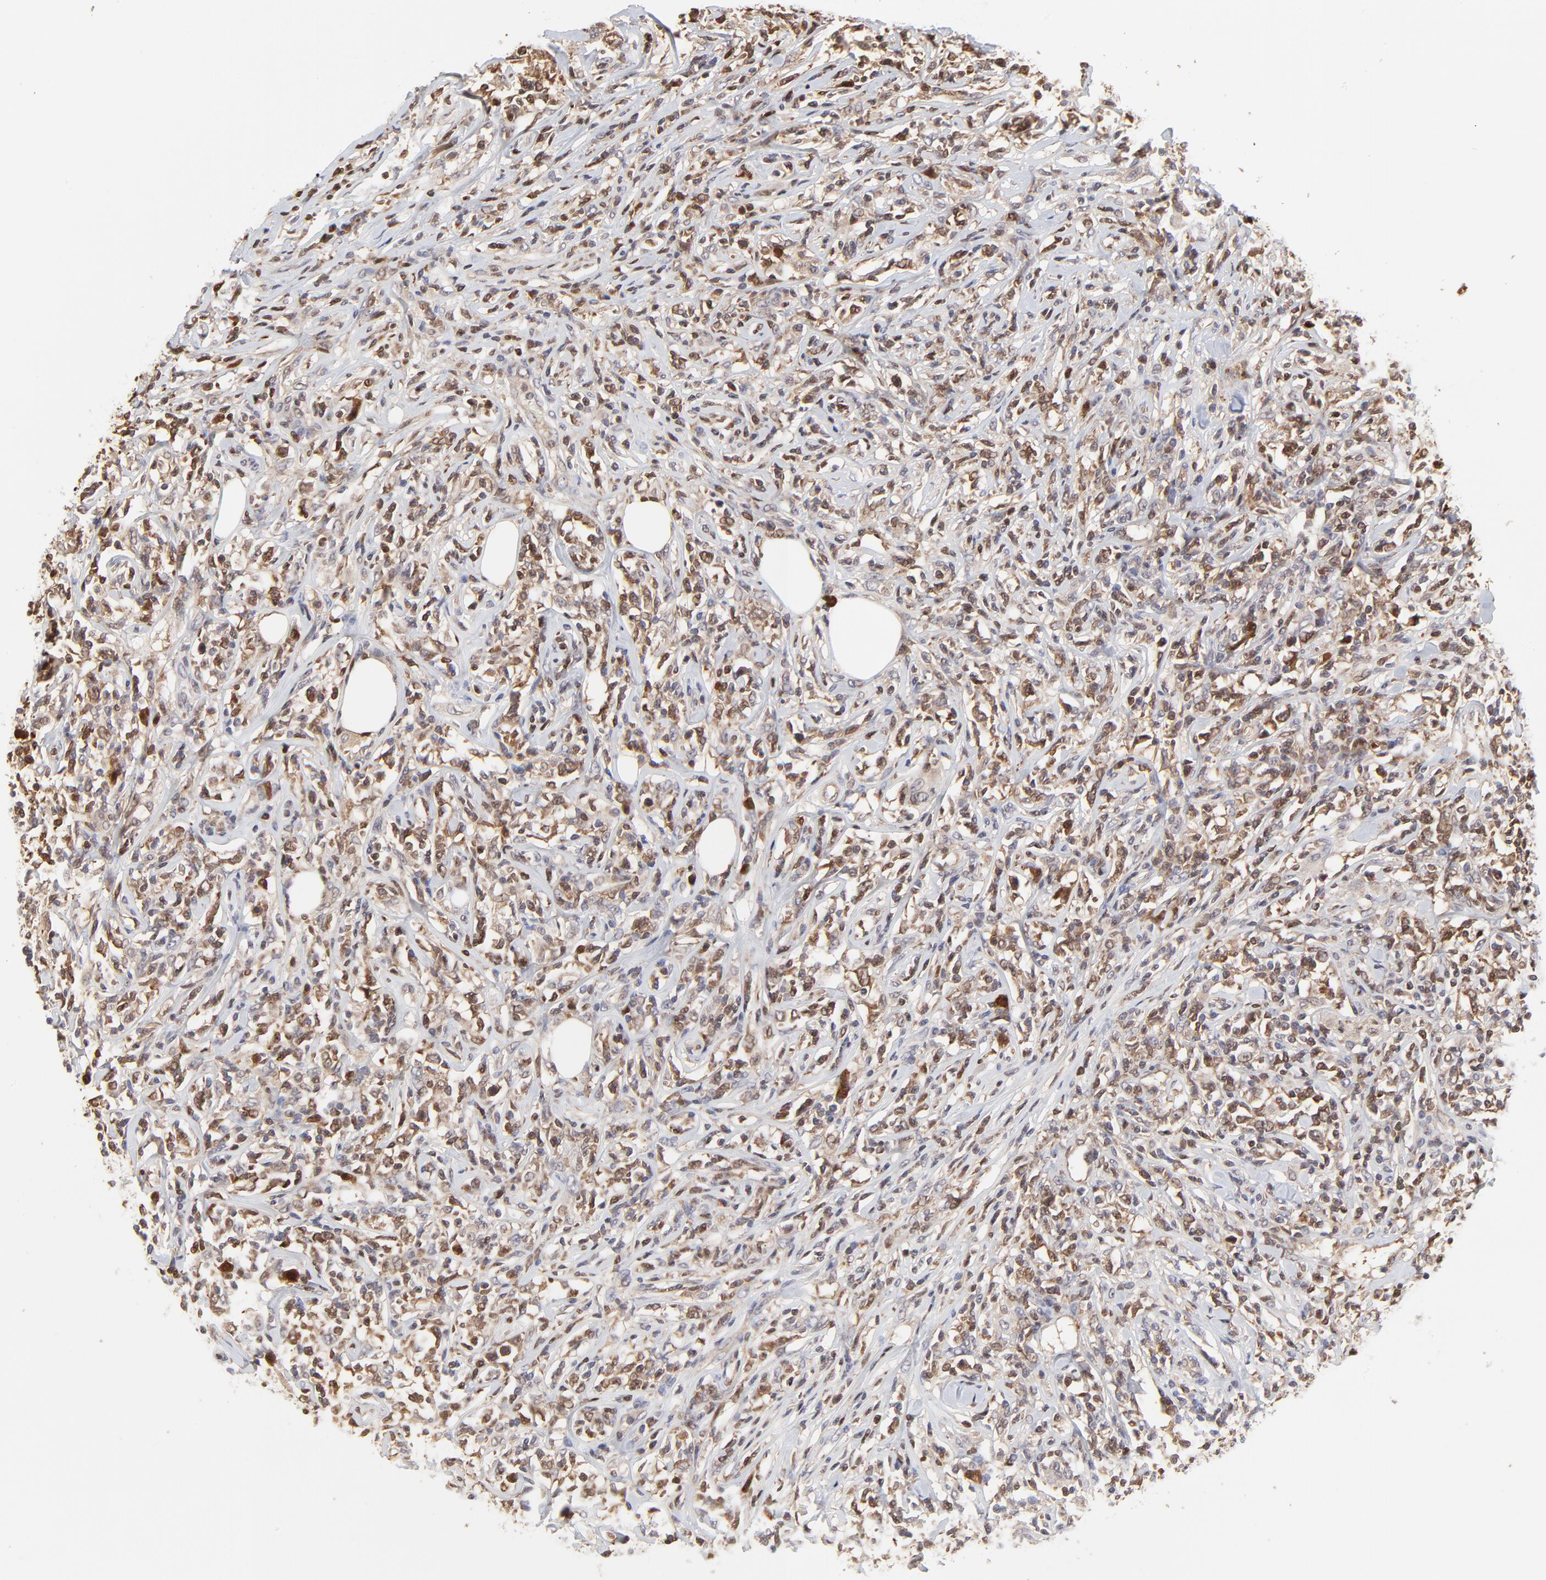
{"staining": {"intensity": "weak", "quantity": "25%-75%", "location": "cytoplasmic/membranous"}, "tissue": "lymphoma", "cell_type": "Tumor cells", "image_type": "cancer", "snomed": [{"axis": "morphology", "description": "Malignant lymphoma, non-Hodgkin's type, High grade"}, {"axis": "topography", "description": "Lymph node"}], "caption": "Immunohistochemical staining of high-grade malignant lymphoma, non-Hodgkin's type shows low levels of weak cytoplasmic/membranous positivity in about 25%-75% of tumor cells.", "gene": "CASP3", "patient": {"sex": "female", "age": 84}}